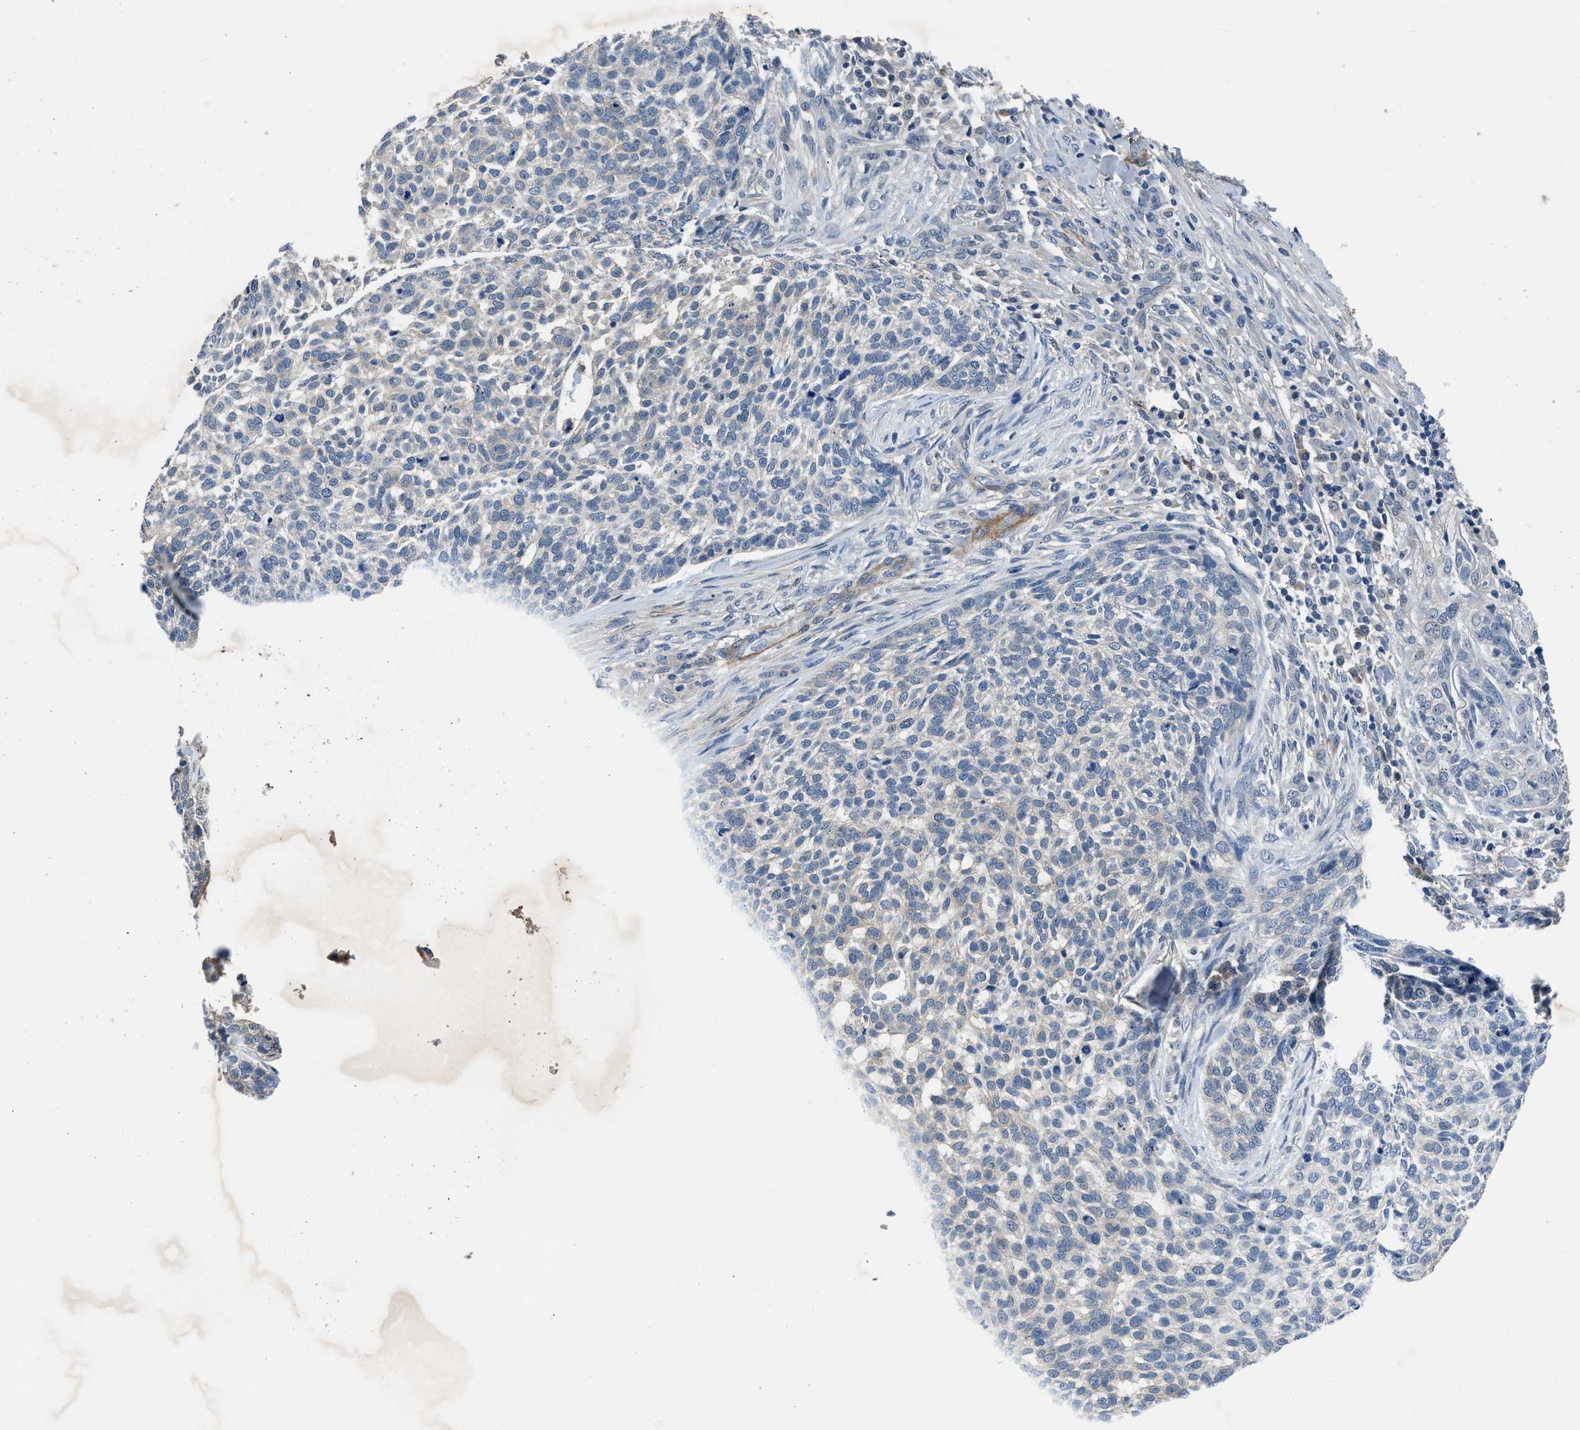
{"staining": {"intensity": "negative", "quantity": "none", "location": "none"}, "tissue": "skin cancer", "cell_type": "Tumor cells", "image_type": "cancer", "snomed": [{"axis": "morphology", "description": "Basal cell carcinoma"}, {"axis": "topography", "description": "Skin"}], "caption": "IHC of human skin basal cell carcinoma exhibits no staining in tumor cells. (IHC, brightfield microscopy, high magnification).", "gene": "LANCL2", "patient": {"sex": "female", "age": 64}}